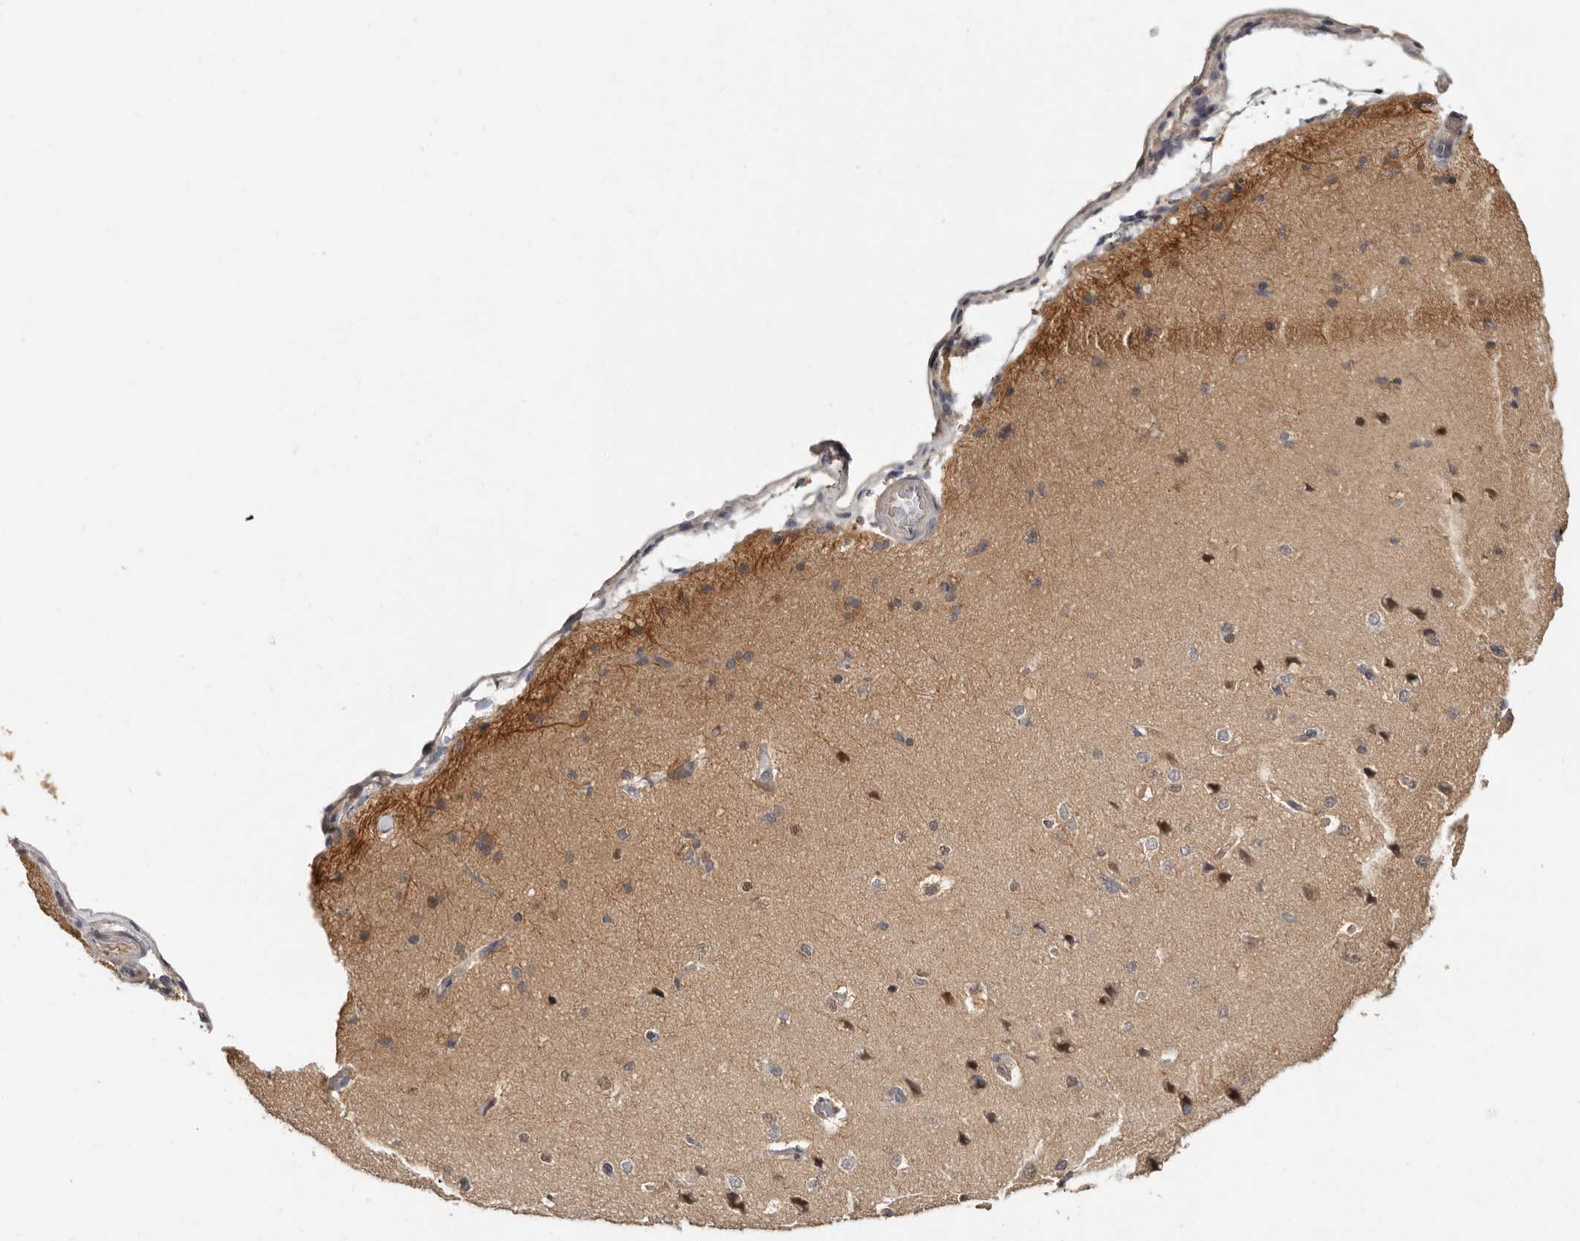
{"staining": {"intensity": "weak", "quantity": "25%-75%", "location": "cytoplasmic/membranous"}, "tissue": "cerebral cortex", "cell_type": "Endothelial cells", "image_type": "normal", "snomed": [{"axis": "morphology", "description": "Normal tissue, NOS"}, {"axis": "topography", "description": "Cerebral cortex"}], "caption": "Endothelial cells show weak cytoplasmic/membranous expression in about 25%-75% of cells in normal cerebral cortex. Using DAB (3,3'-diaminobenzidine) (brown) and hematoxylin (blue) stains, captured at high magnification using brightfield microscopy.", "gene": "INAVA", "patient": {"sex": "male", "age": 62}}